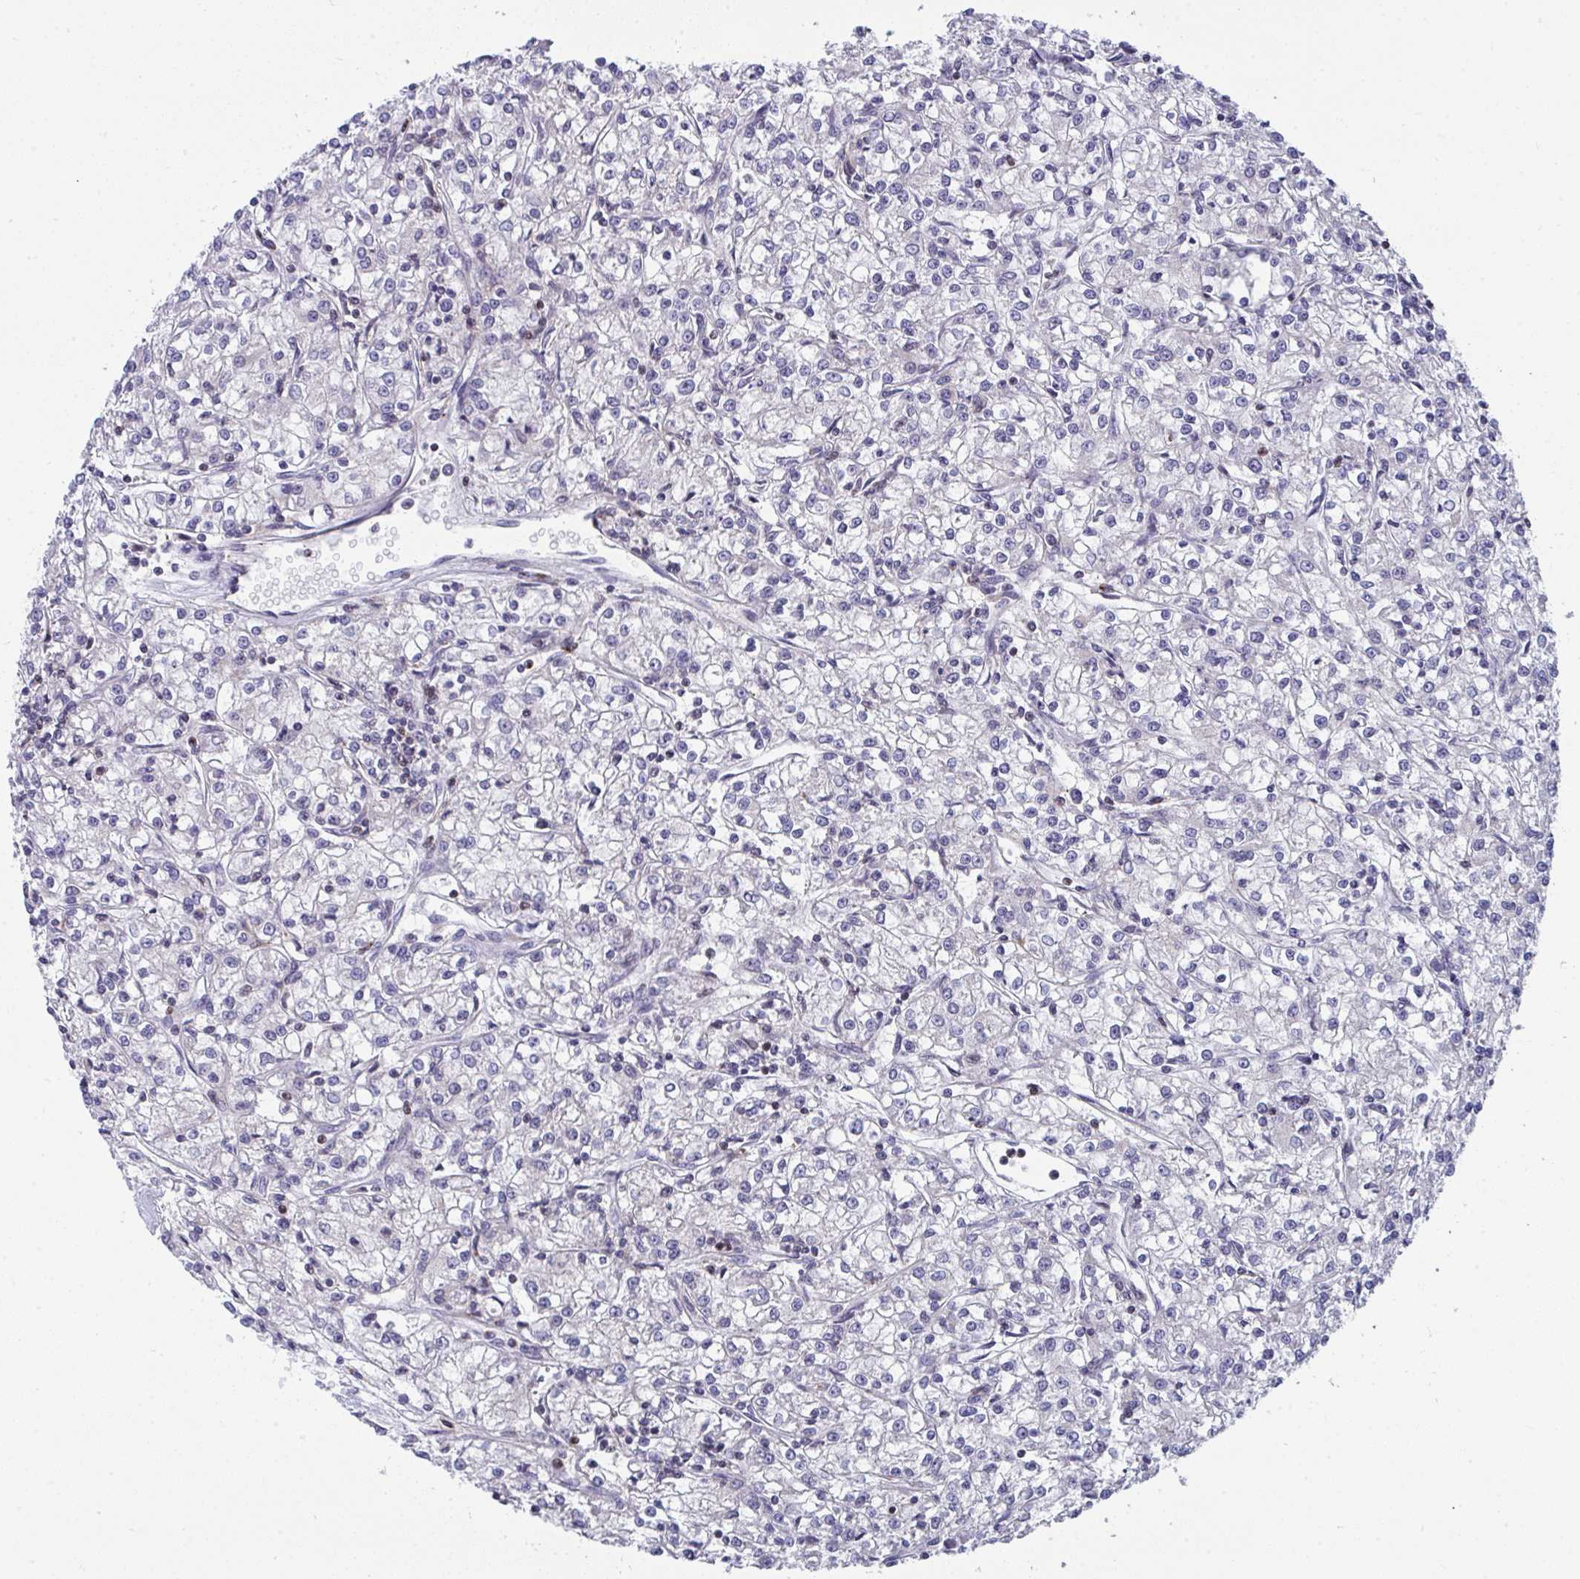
{"staining": {"intensity": "negative", "quantity": "none", "location": "none"}, "tissue": "renal cancer", "cell_type": "Tumor cells", "image_type": "cancer", "snomed": [{"axis": "morphology", "description": "Adenocarcinoma, NOS"}, {"axis": "topography", "description": "Kidney"}], "caption": "Tumor cells are negative for protein expression in human renal cancer.", "gene": "AOC2", "patient": {"sex": "female", "age": 59}}